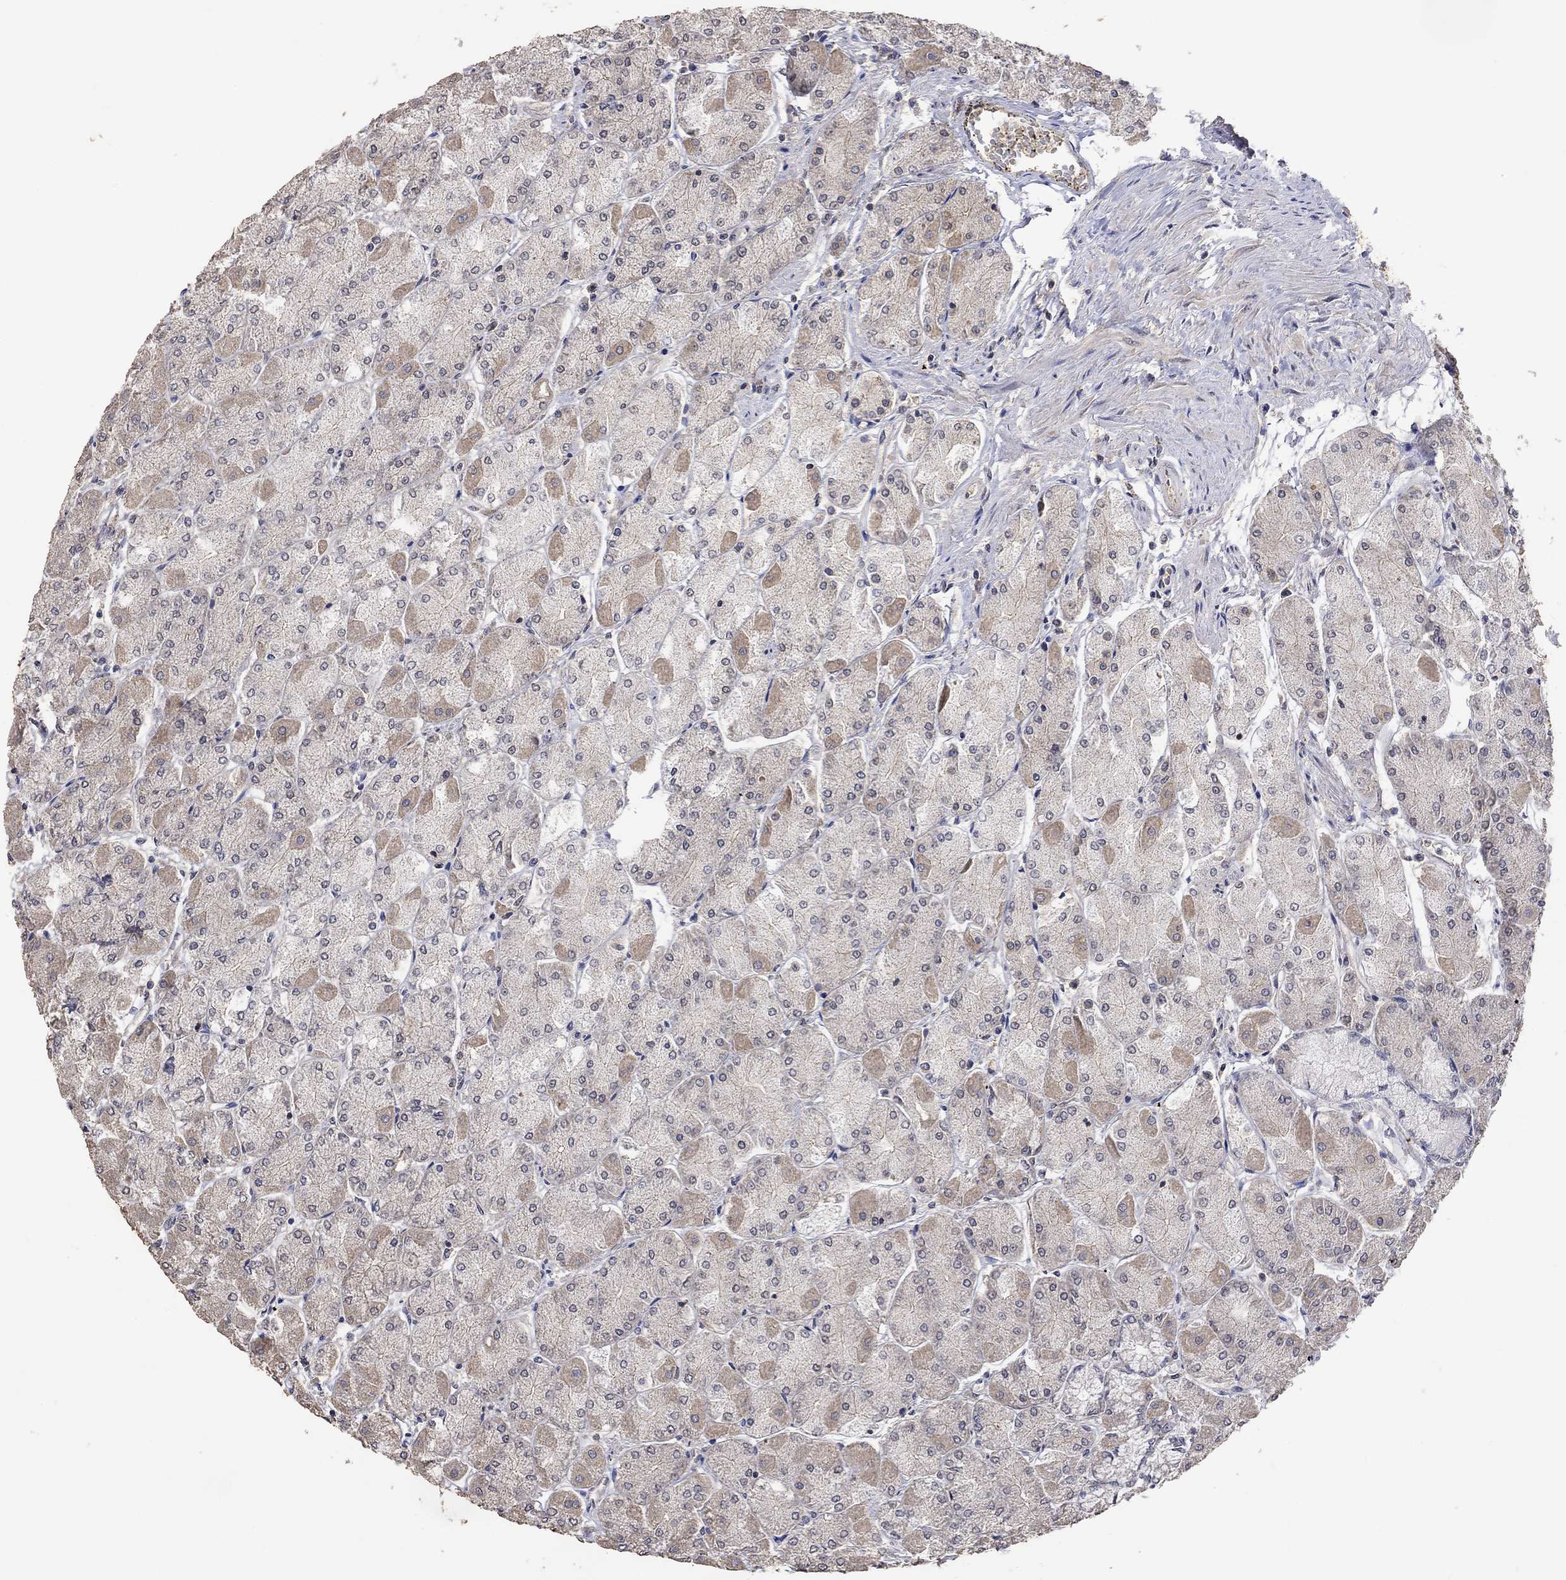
{"staining": {"intensity": "negative", "quantity": "none", "location": "none"}, "tissue": "stomach", "cell_type": "Glandular cells", "image_type": "normal", "snomed": [{"axis": "morphology", "description": "Normal tissue, NOS"}, {"axis": "topography", "description": "Stomach, upper"}], "caption": "This micrograph is of benign stomach stained with immunohistochemistry (IHC) to label a protein in brown with the nuclei are counter-stained blue. There is no positivity in glandular cells. (Brightfield microscopy of DAB IHC at high magnification).", "gene": "PTPN20", "patient": {"sex": "male", "age": 60}}